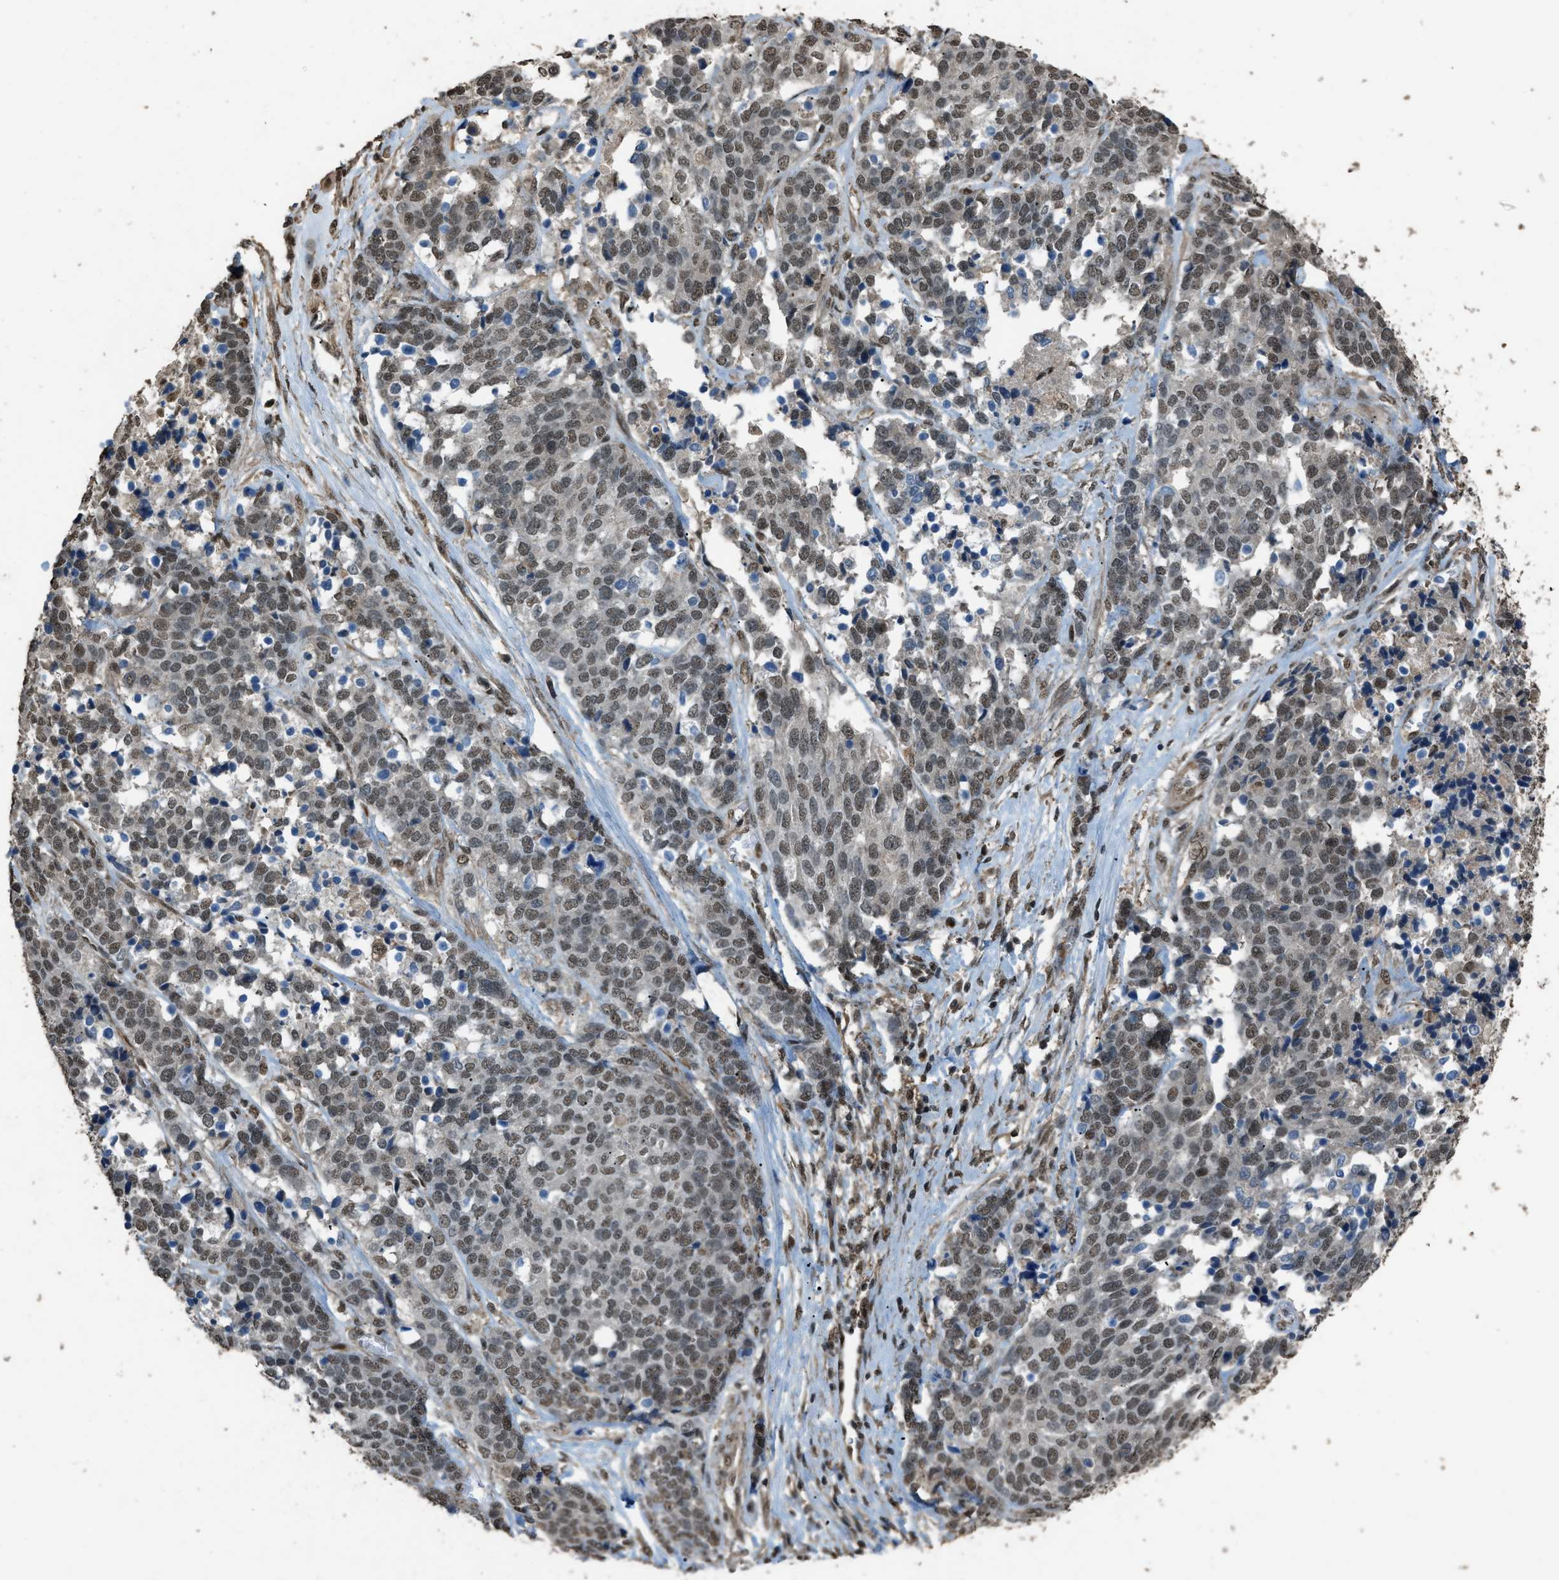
{"staining": {"intensity": "moderate", "quantity": ">75%", "location": "nuclear"}, "tissue": "ovarian cancer", "cell_type": "Tumor cells", "image_type": "cancer", "snomed": [{"axis": "morphology", "description": "Cystadenocarcinoma, serous, NOS"}, {"axis": "topography", "description": "Ovary"}], "caption": "Immunohistochemical staining of human serous cystadenocarcinoma (ovarian) exhibits moderate nuclear protein staining in approximately >75% of tumor cells.", "gene": "SERTAD2", "patient": {"sex": "female", "age": 44}}